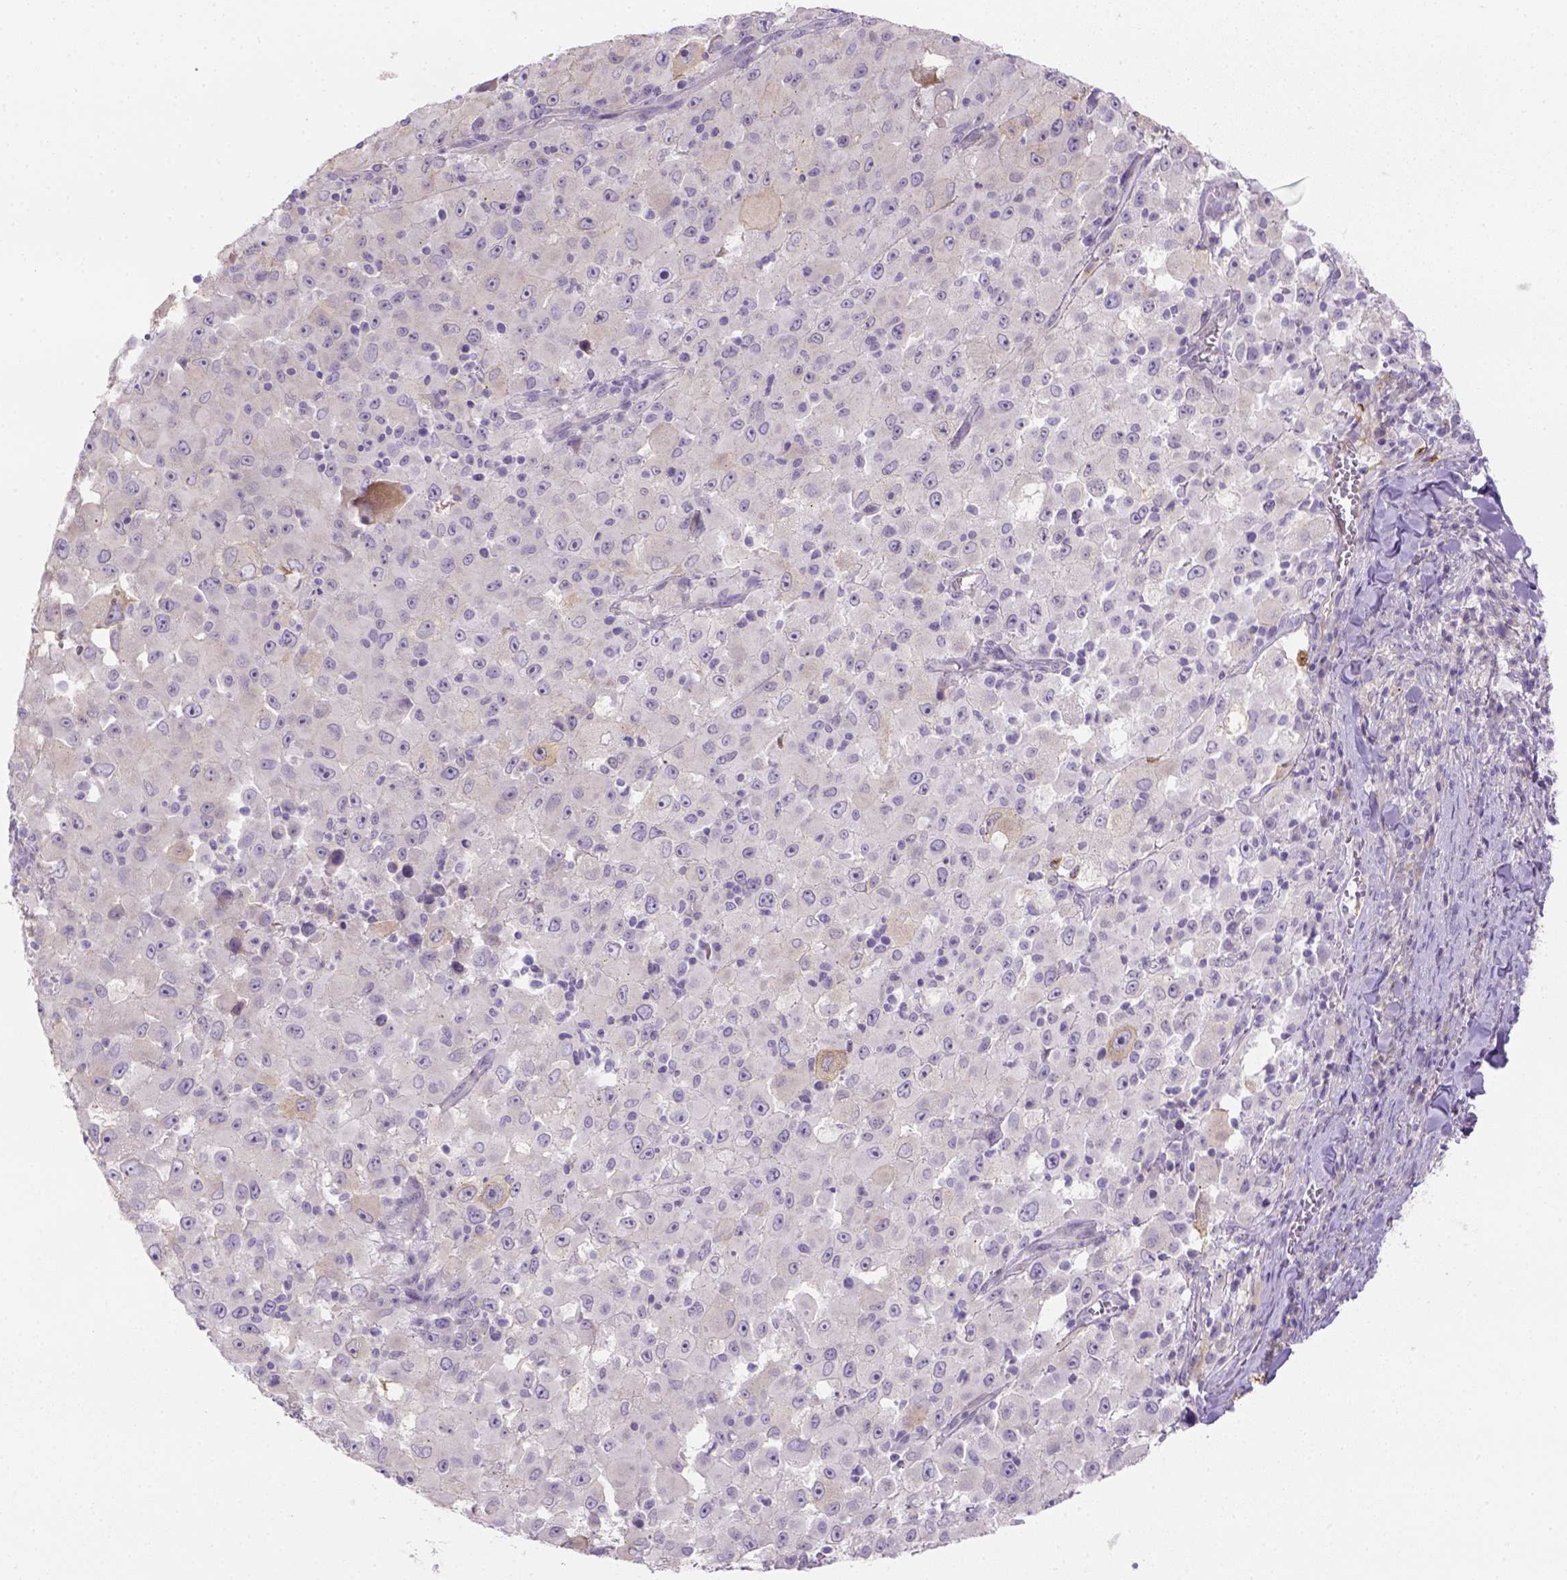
{"staining": {"intensity": "negative", "quantity": "none", "location": "none"}, "tissue": "melanoma", "cell_type": "Tumor cells", "image_type": "cancer", "snomed": [{"axis": "morphology", "description": "Malignant melanoma, Metastatic site"}, {"axis": "topography", "description": "Soft tissue"}], "caption": "Tumor cells show no significant protein positivity in malignant melanoma (metastatic site).", "gene": "CACNB1", "patient": {"sex": "male", "age": 50}}